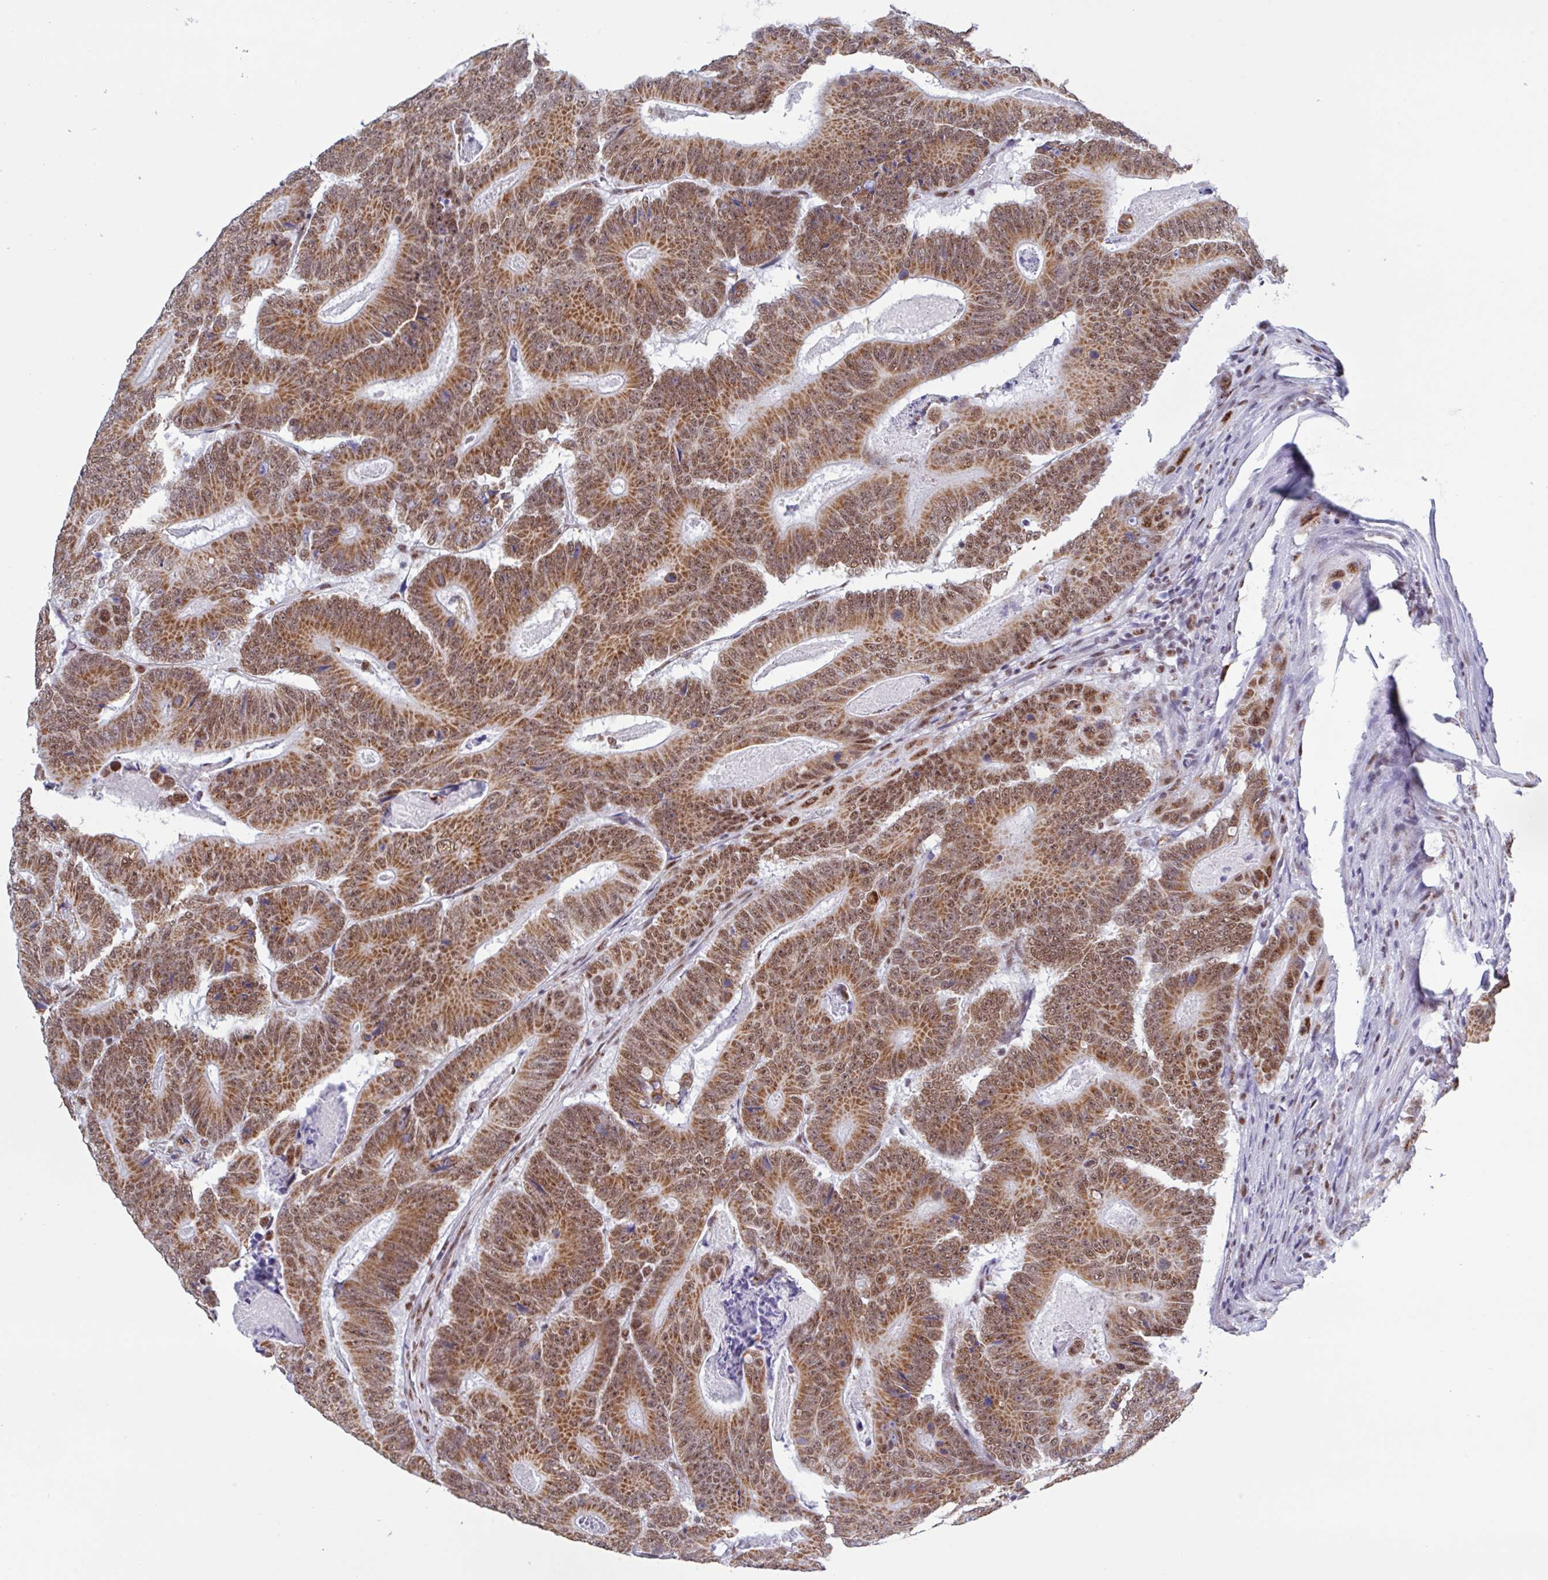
{"staining": {"intensity": "strong", "quantity": ">75%", "location": "cytoplasmic/membranous,nuclear"}, "tissue": "colorectal cancer", "cell_type": "Tumor cells", "image_type": "cancer", "snomed": [{"axis": "morphology", "description": "Adenocarcinoma, NOS"}, {"axis": "topography", "description": "Colon"}], "caption": "A high-resolution photomicrograph shows immunohistochemistry (IHC) staining of colorectal cancer (adenocarcinoma), which exhibits strong cytoplasmic/membranous and nuclear staining in approximately >75% of tumor cells.", "gene": "PUF60", "patient": {"sex": "male", "age": 83}}